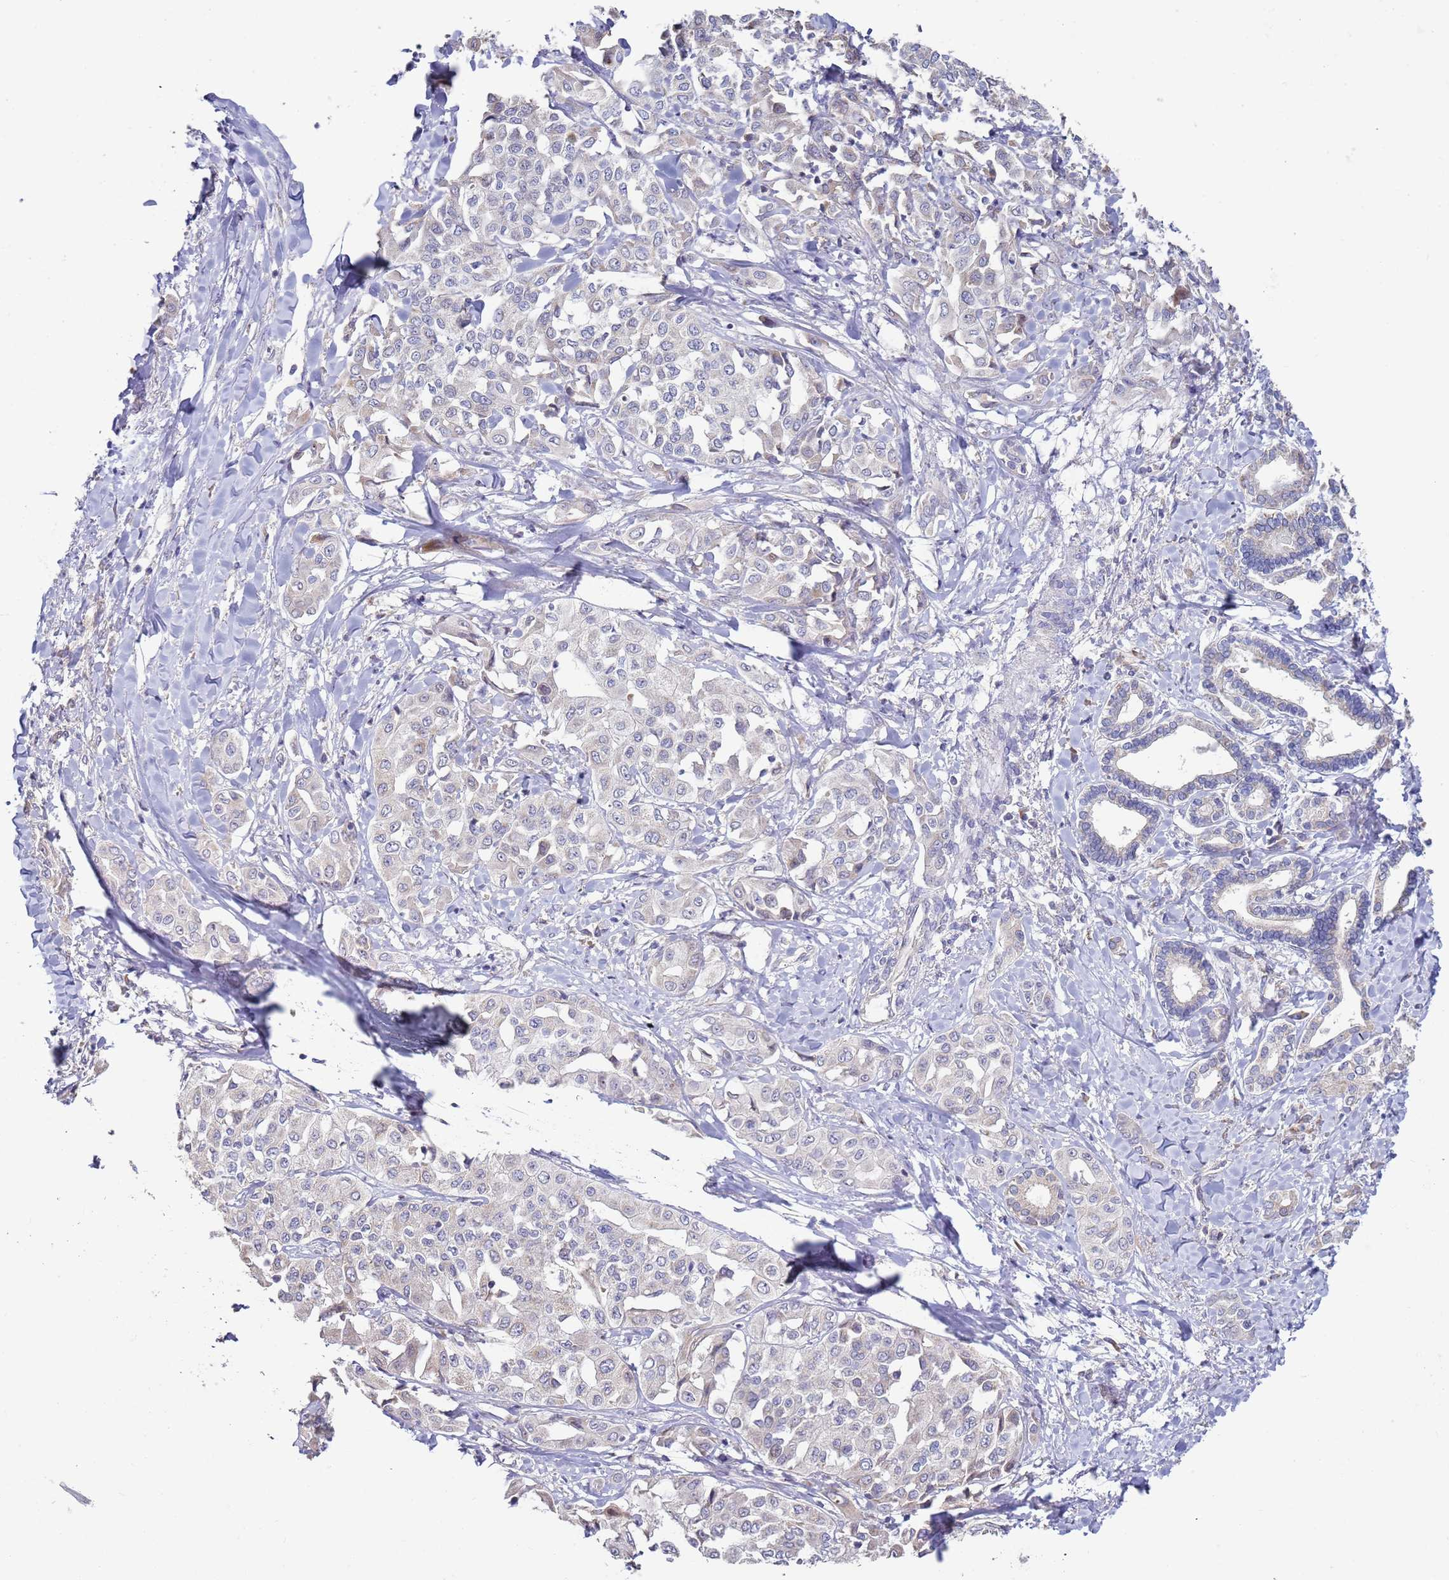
{"staining": {"intensity": "negative", "quantity": "none", "location": "none"}, "tissue": "liver cancer", "cell_type": "Tumor cells", "image_type": "cancer", "snomed": [{"axis": "morphology", "description": "Cholangiocarcinoma"}, {"axis": "topography", "description": "Liver"}], "caption": "Immunohistochemistry (IHC) of liver cholangiocarcinoma shows no staining in tumor cells. (DAB immunohistochemistry (IHC), high magnification).", "gene": "DIP2B", "patient": {"sex": "female", "age": 77}}